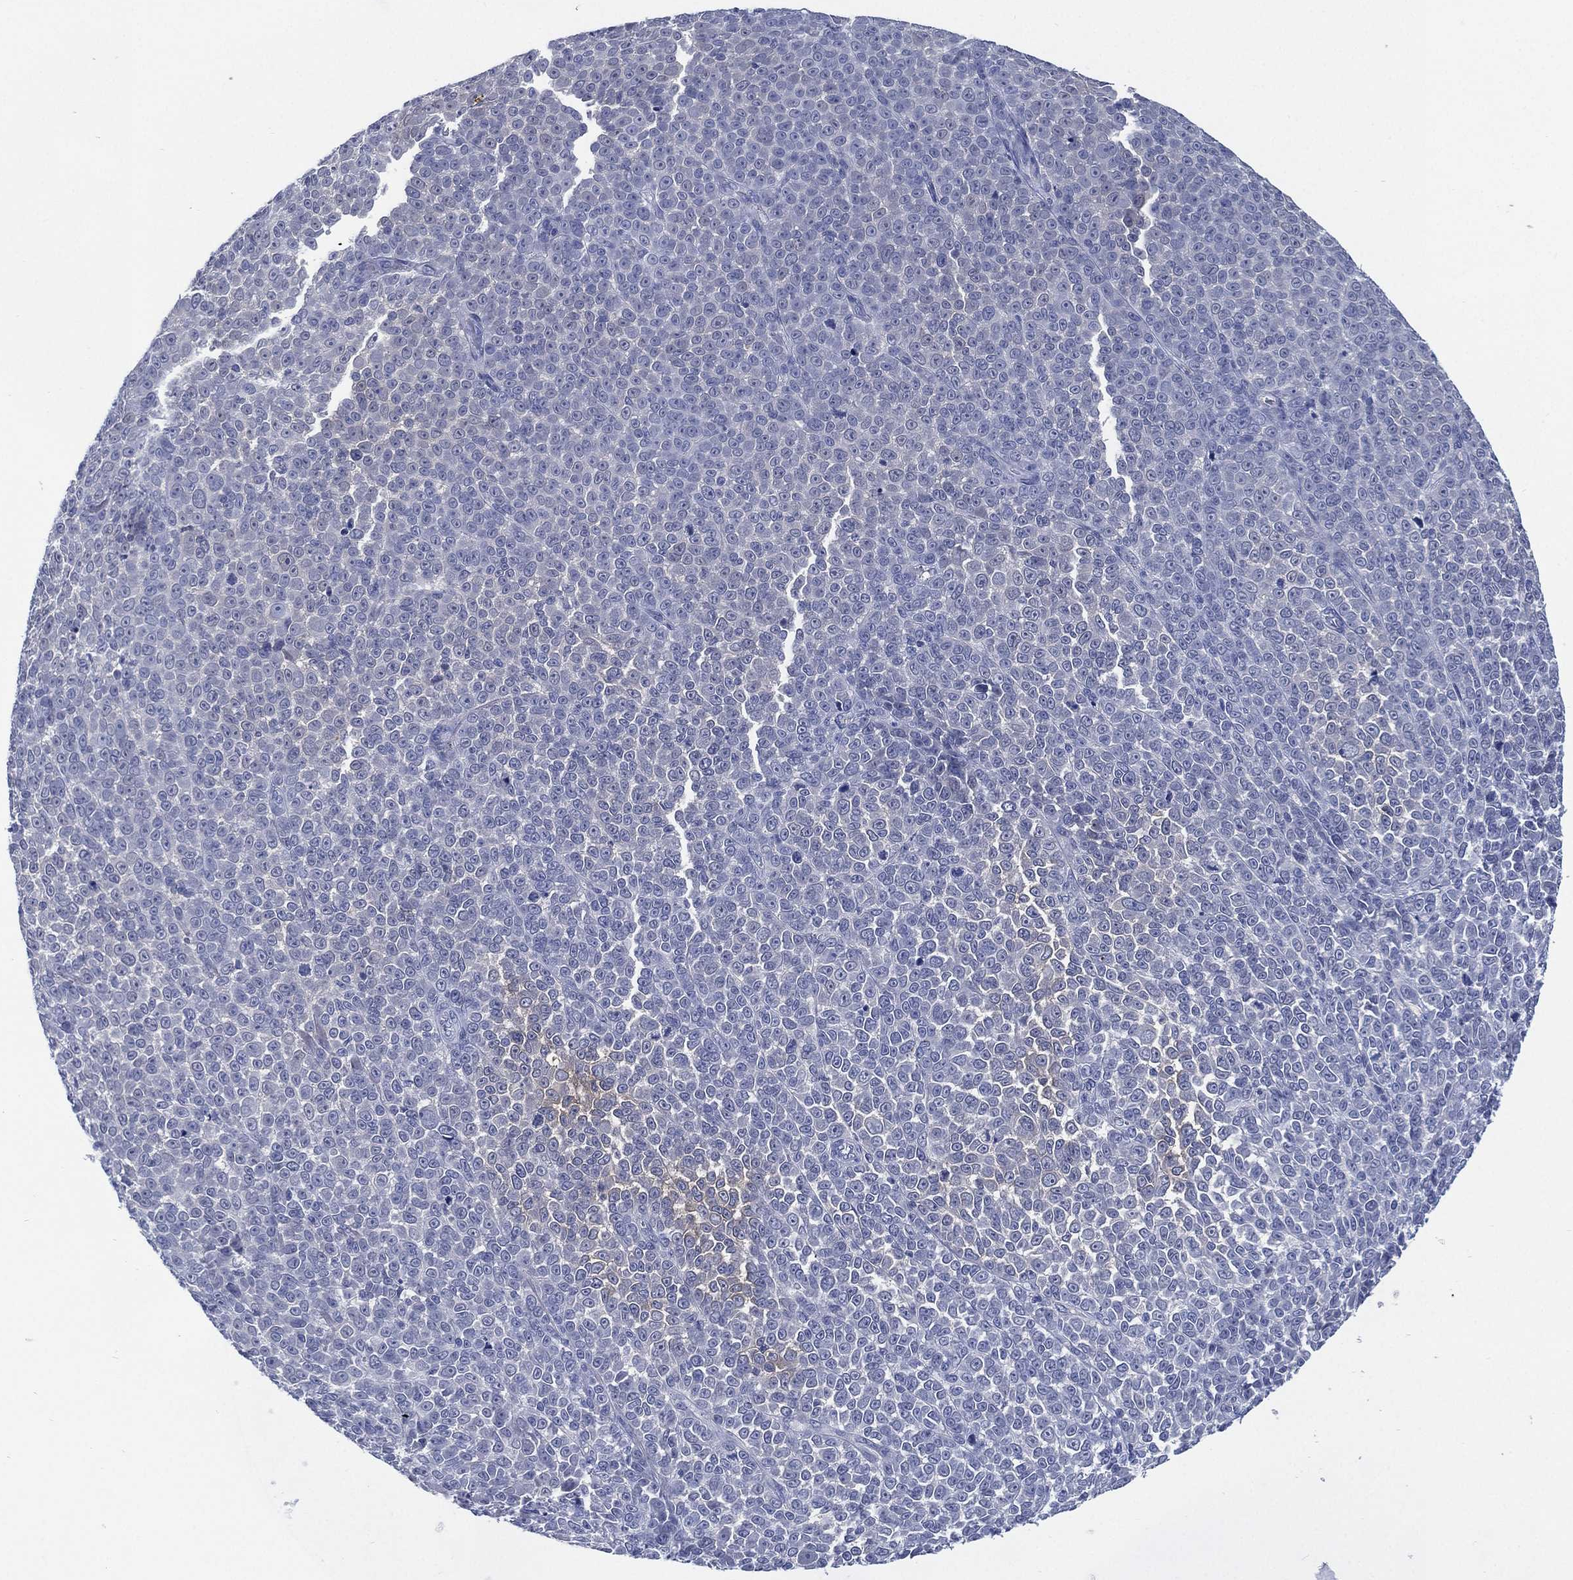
{"staining": {"intensity": "negative", "quantity": "none", "location": "none"}, "tissue": "melanoma", "cell_type": "Tumor cells", "image_type": "cancer", "snomed": [{"axis": "morphology", "description": "Malignant melanoma, NOS"}, {"axis": "topography", "description": "Skin"}], "caption": "Immunohistochemistry of human melanoma displays no positivity in tumor cells.", "gene": "C5orf46", "patient": {"sex": "female", "age": 95}}